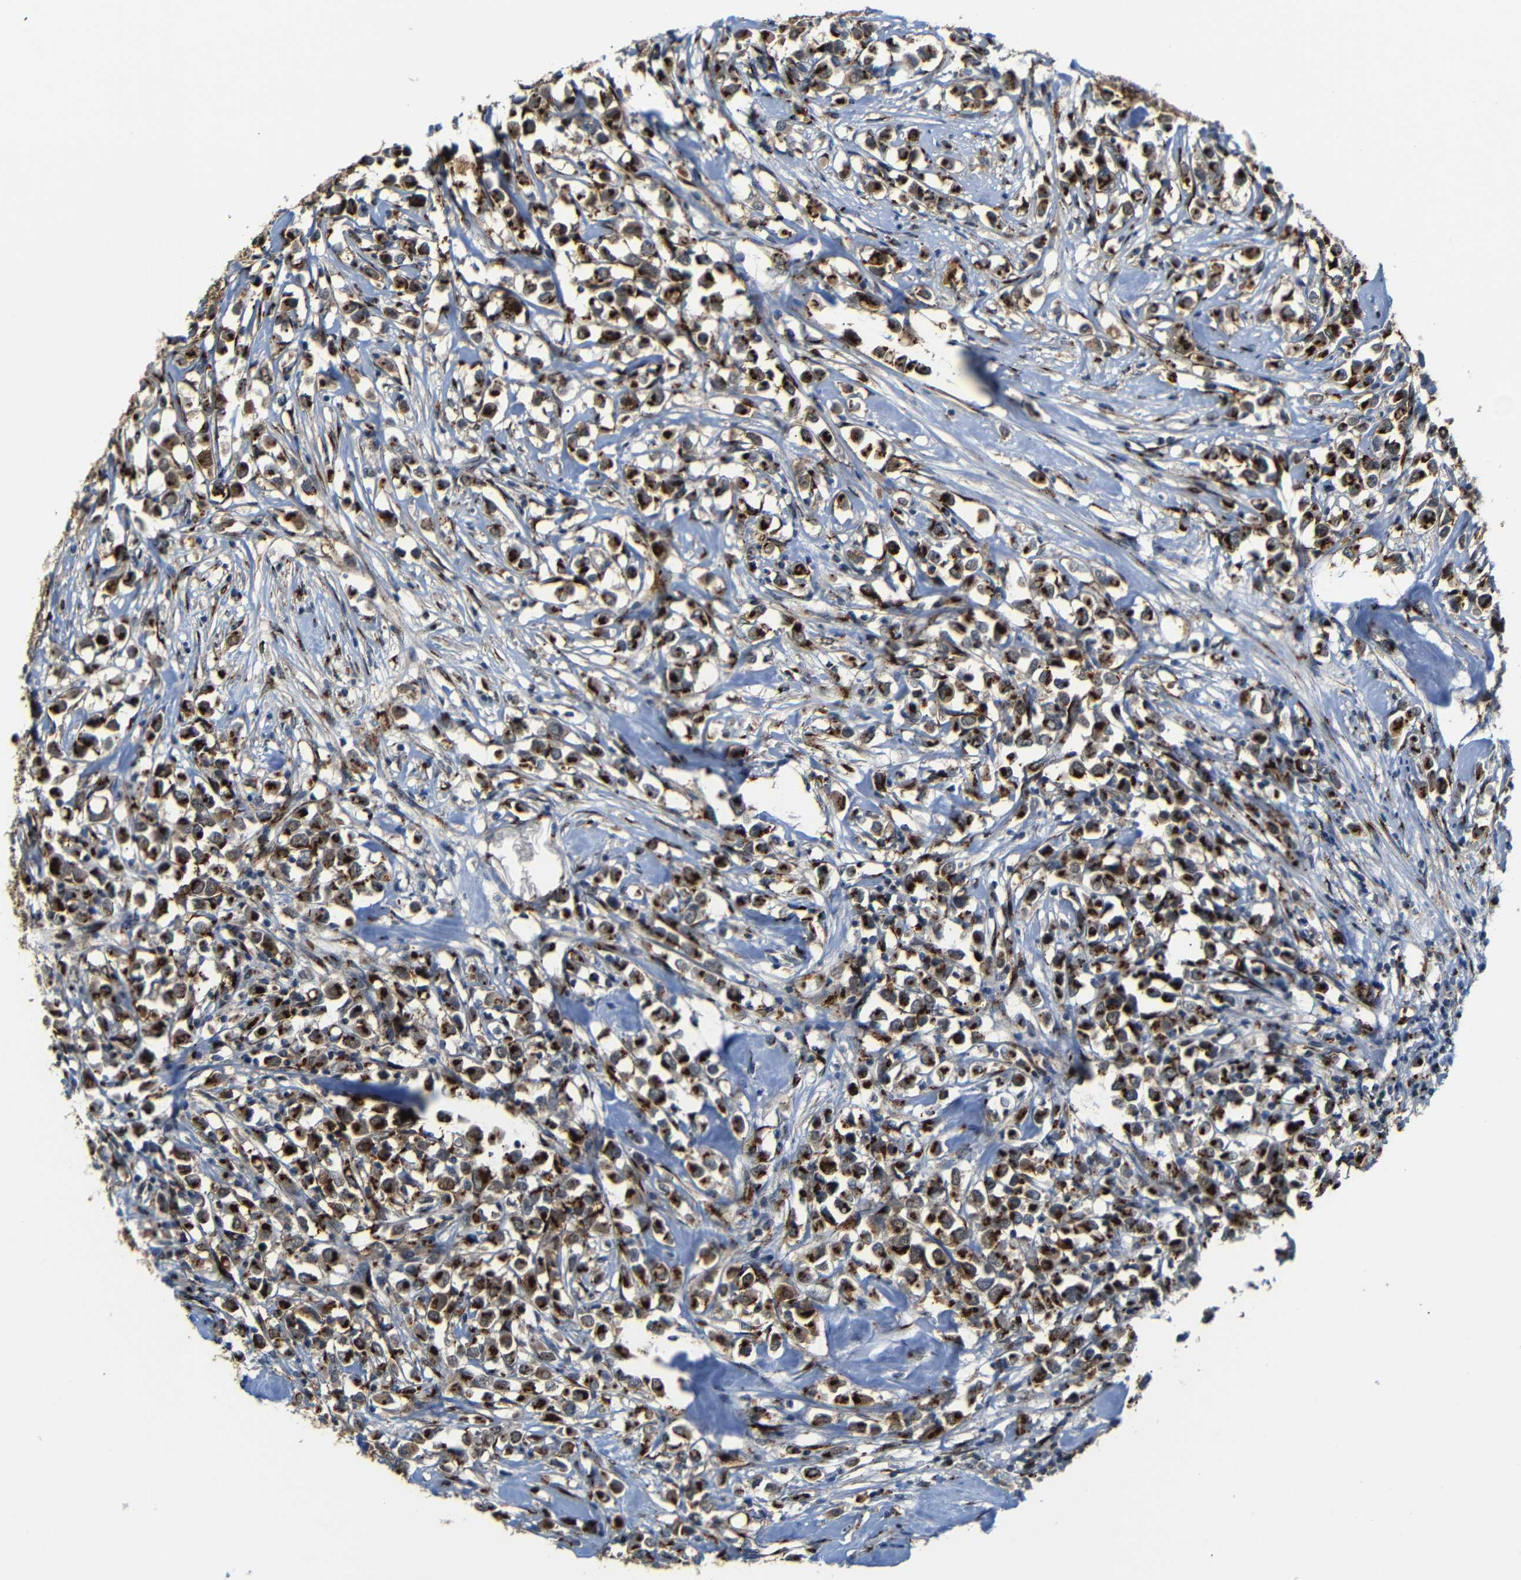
{"staining": {"intensity": "strong", "quantity": ">75%", "location": "cytoplasmic/membranous"}, "tissue": "breast cancer", "cell_type": "Tumor cells", "image_type": "cancer", "snomed": [{"axis": "morphology", "description": "Duct carcinoma"}, {"axis": "topography", "description": "Breast"}], "caption": "Protein expression analysis of human infiltrating ductal carcinoma (breast) reveals strong cytoplasmic/membranous positivity in approximately >75% of tumor cells. (DAB IHC, brown staining for protein, blue staining for nuclei).", "gene": "TGOLN2", "patient": {"sex": "female", "age": 61}}